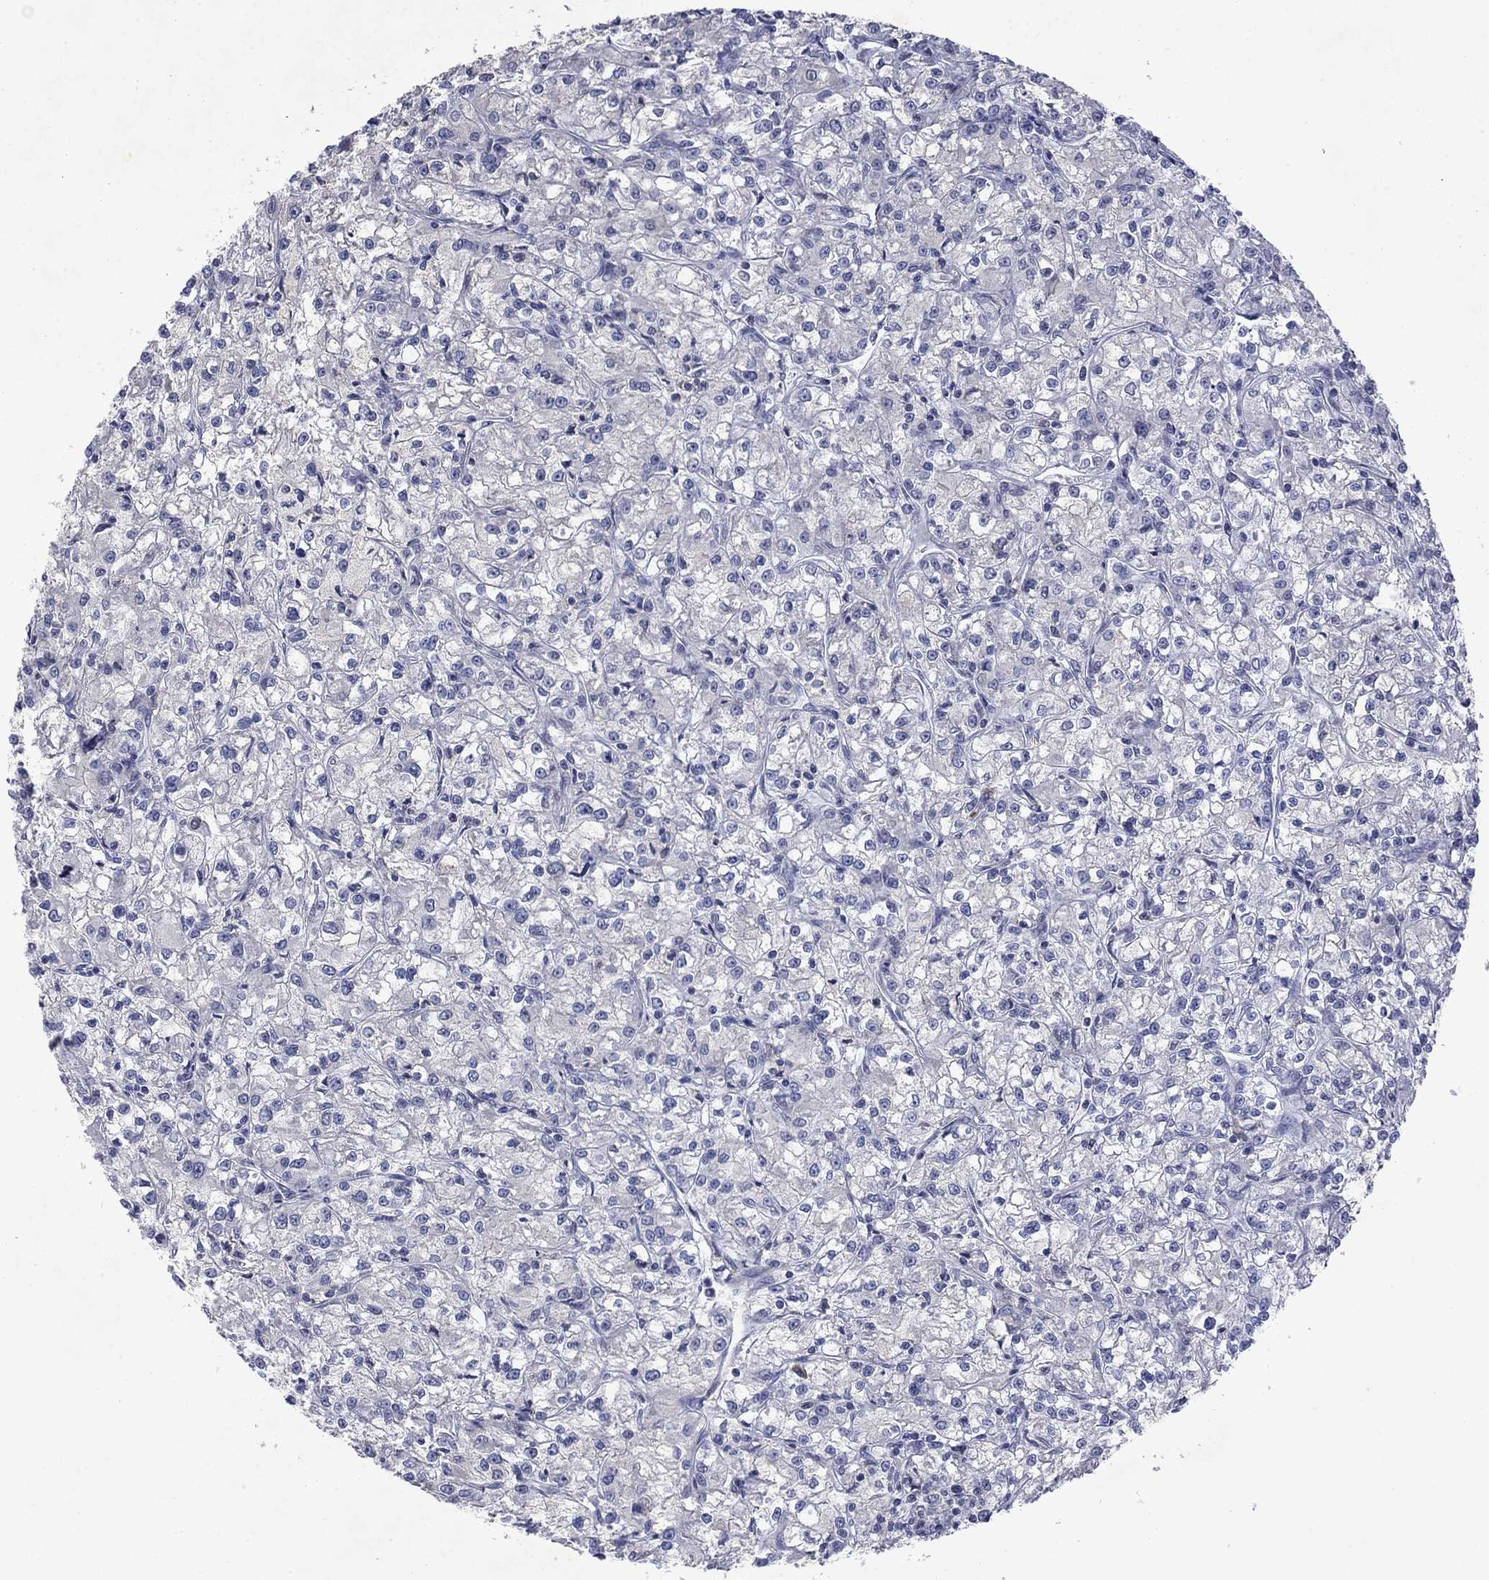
{"staining": {"intensity": "negative", "quantity": "none", "location": "none"}, "tissue": "renal cancer", "cell_type": "Tumor cells", "image_type": "cancer", "snomed": [{"axis": "morphology", "description": "Adenocarcinoma, NOS"}, {"axis": "topography", "description": "Kidney"}], "caption": "A photomicrograph of renal cancer stained for a protein shows no brown staining in tumor cells. (DAB IHC, high magnification).", "gene": "TMEM97", "patient": {"sex": "female", "age": 59}}